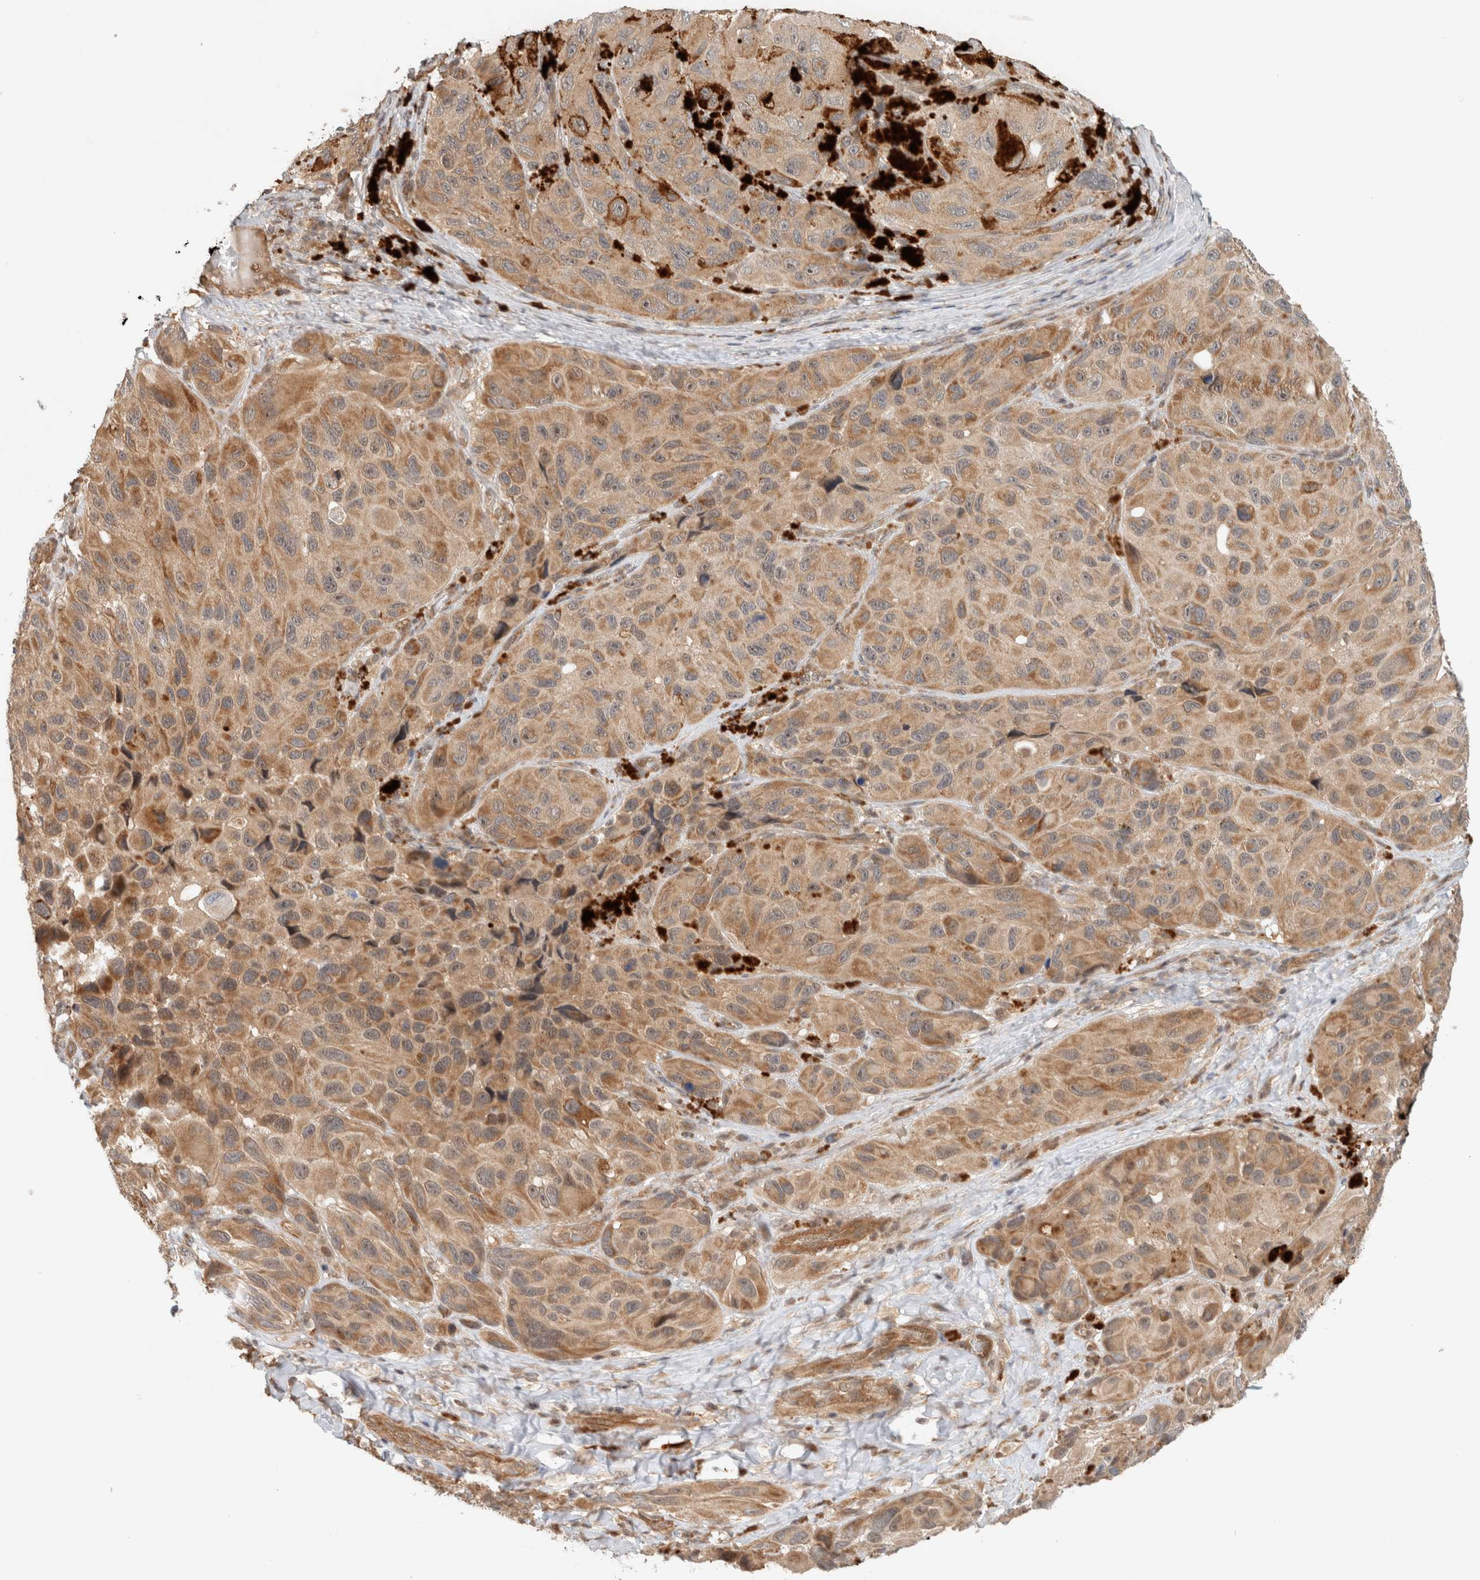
{"staining": {"intensity": "weak", "quantity": ">75%", "location": "cytoplasmic/membranous"}, "tissue": "melanoma", "cell_type": "Tumor cells", "image_type": "cancer", "snomed": [{"axis": "morphology", "description": "Malignant melanoma, NOS"}, {"axis": "topography", "description": "Skin"}], "caption": "Weak cytoplasmic/membranous staining is seen in approximately >75% of tumor cells in malignant melanoma.", "gene": "CAAP1", "patient": {"sex": "female", "age": 73}}